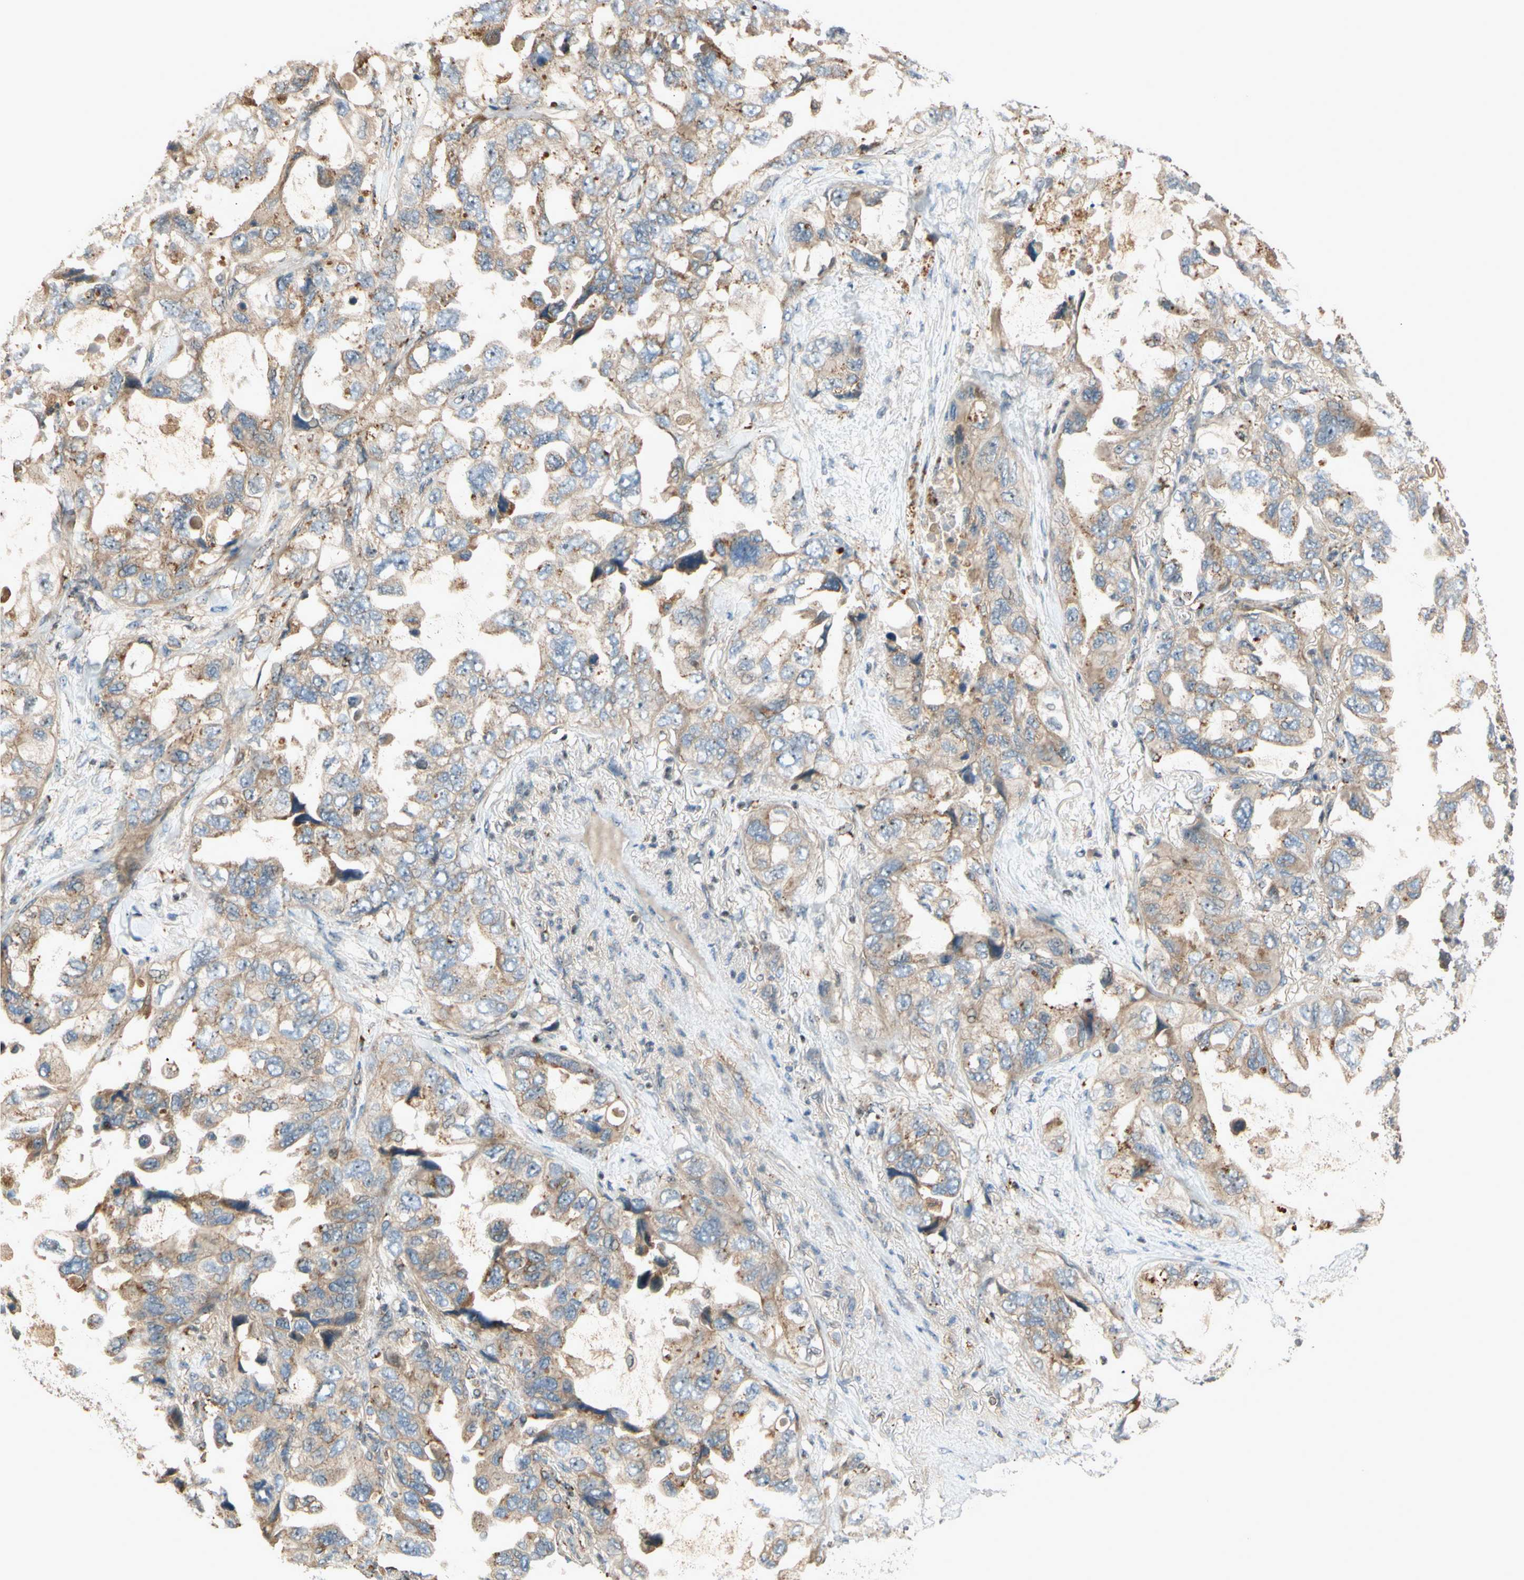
{"staining": {"intensity": "weak", "quantity": ">75%", "location": "cytoplasmic/membranous"}, "tissue": "lung cancer", "cell_type": "Tumor cells", "image_type": "cancer", "snomed": [{"axis": "morphology", "description": "Squamous cell carcinoma, NOS"}, {"axis": "topography", "description": "Lung"}], "caption": "Tumor cells show low levels of weak cytoplasmic/membranous expression in approximately >75% of cells in human squamous cell carcinoma (lung).", "gene": "NFYA", "patient": {"sex": "female", "age": 73}}